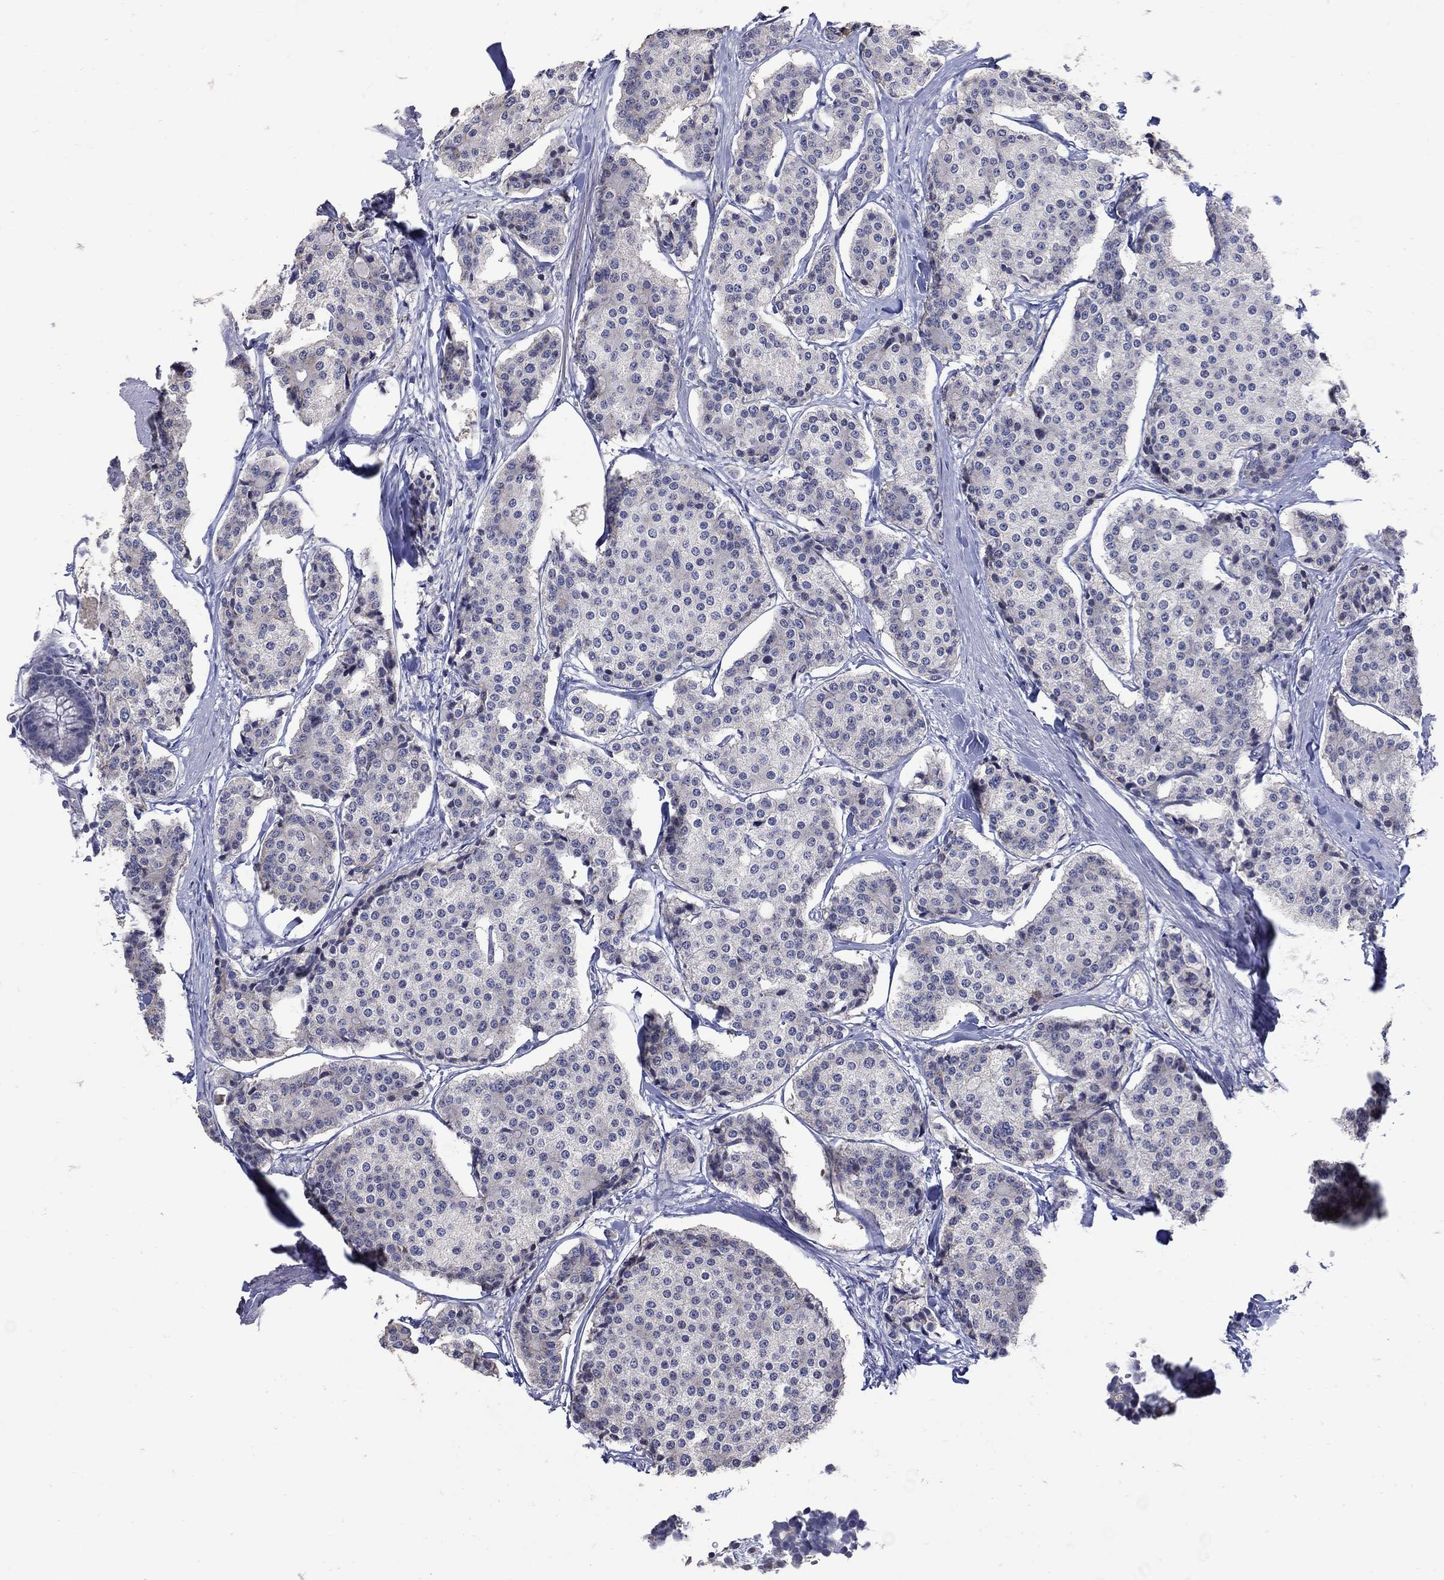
{"staining": {"intensity": "negative", "quantity": "none", "location": "none"}, "tissue": "carcinoid", "cell_type": "Tumor cells", "image_type": "cancer", "snomed": [{"axis": "morphology", "description": "Carcinoid, malignant, NOS"}, {"axis": "topography", "description": "Small intestine"}], "caption": "The image reveals no significant staining in tumor cells of malignant carcinoid.", "gene": "CETN1", "patient": {"sex": "female", "age": 65}}